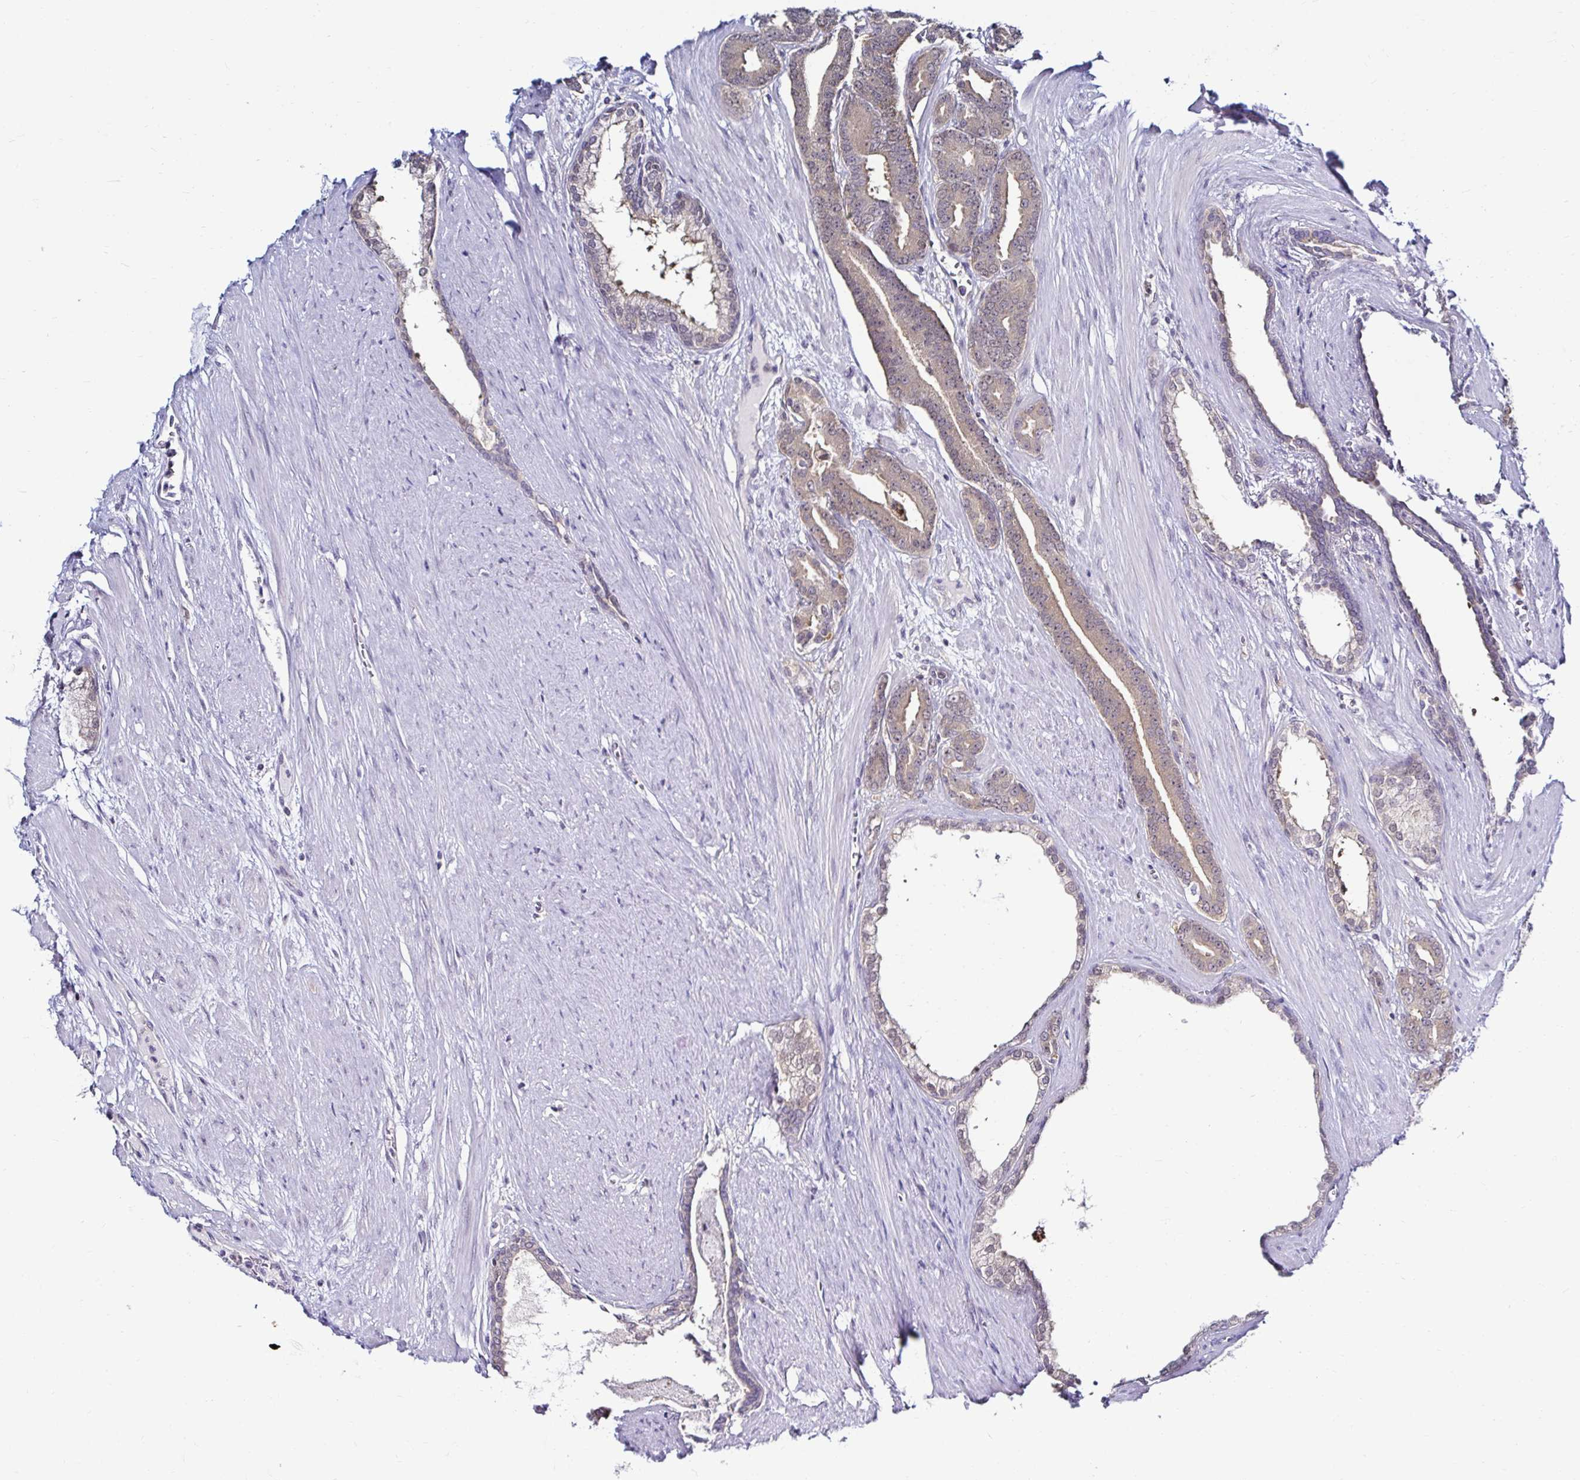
{"staining": {"intensity": "weak", "quantity": "<25%", "location": "nuclear"}, "tissue": "prostate cancer", "cell_type": "Tumor cells", "image_type": "cancer", "snomed": [{"axis": "morphology", "description": "Adenocarcinoma, High grade"}, {"axis": "topography", "description": "Prostate"}], "caption": "IHC of human prostate cancer (high-grade adenocarcinoma) reveals no positivity in tumor cells.", "gene": "PSMD3", "patient": {"sex": "male", "age": 60}}